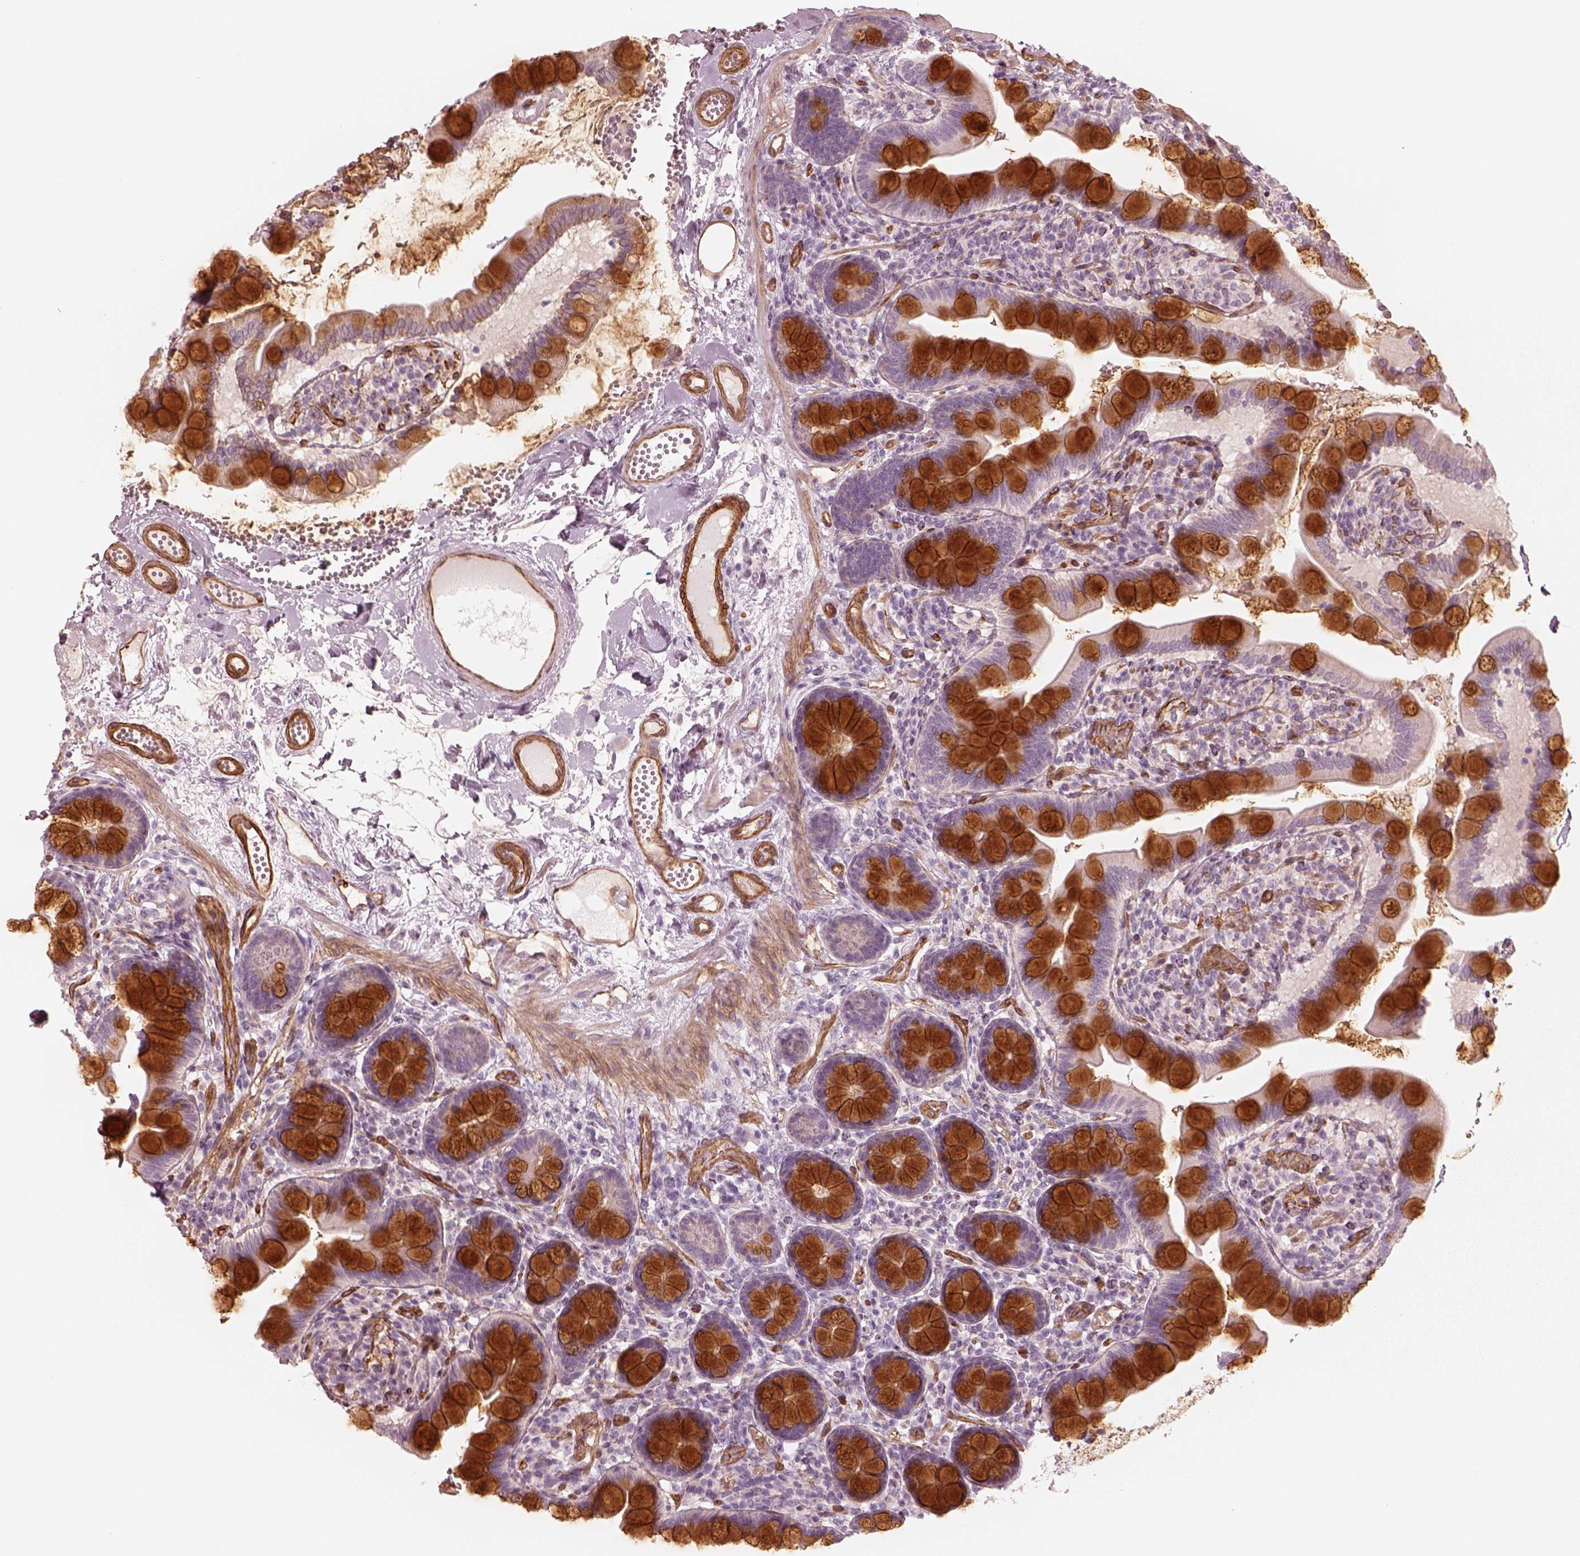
{"staining": {"intensity": "strong", "quantity": "25%-75%", "location": "cytoplasmic/membranous"}, "tissue": "small intestine", "cell_type": "Glandular cells", "image_type": "normal", "snomed": [{"axis": "morphology", "description": "Normal tissue, NOS"}, {"axis": "topography", "description": "Small intestine"}], "caption": "High-magnification brightfield microscopy of benign small intestine stained with DAB (3,3'-diaminobenzidine) (brown) and counterstained with hematoxylin (blue). glandular cells exhibit strong cytoplasmic/membranous staining is identified in about25%-75% of cells. (IHC, brightfield microscopy, high magnification).", "gene": "CRYM", "patient": {"sex": "female", "age": 56}}